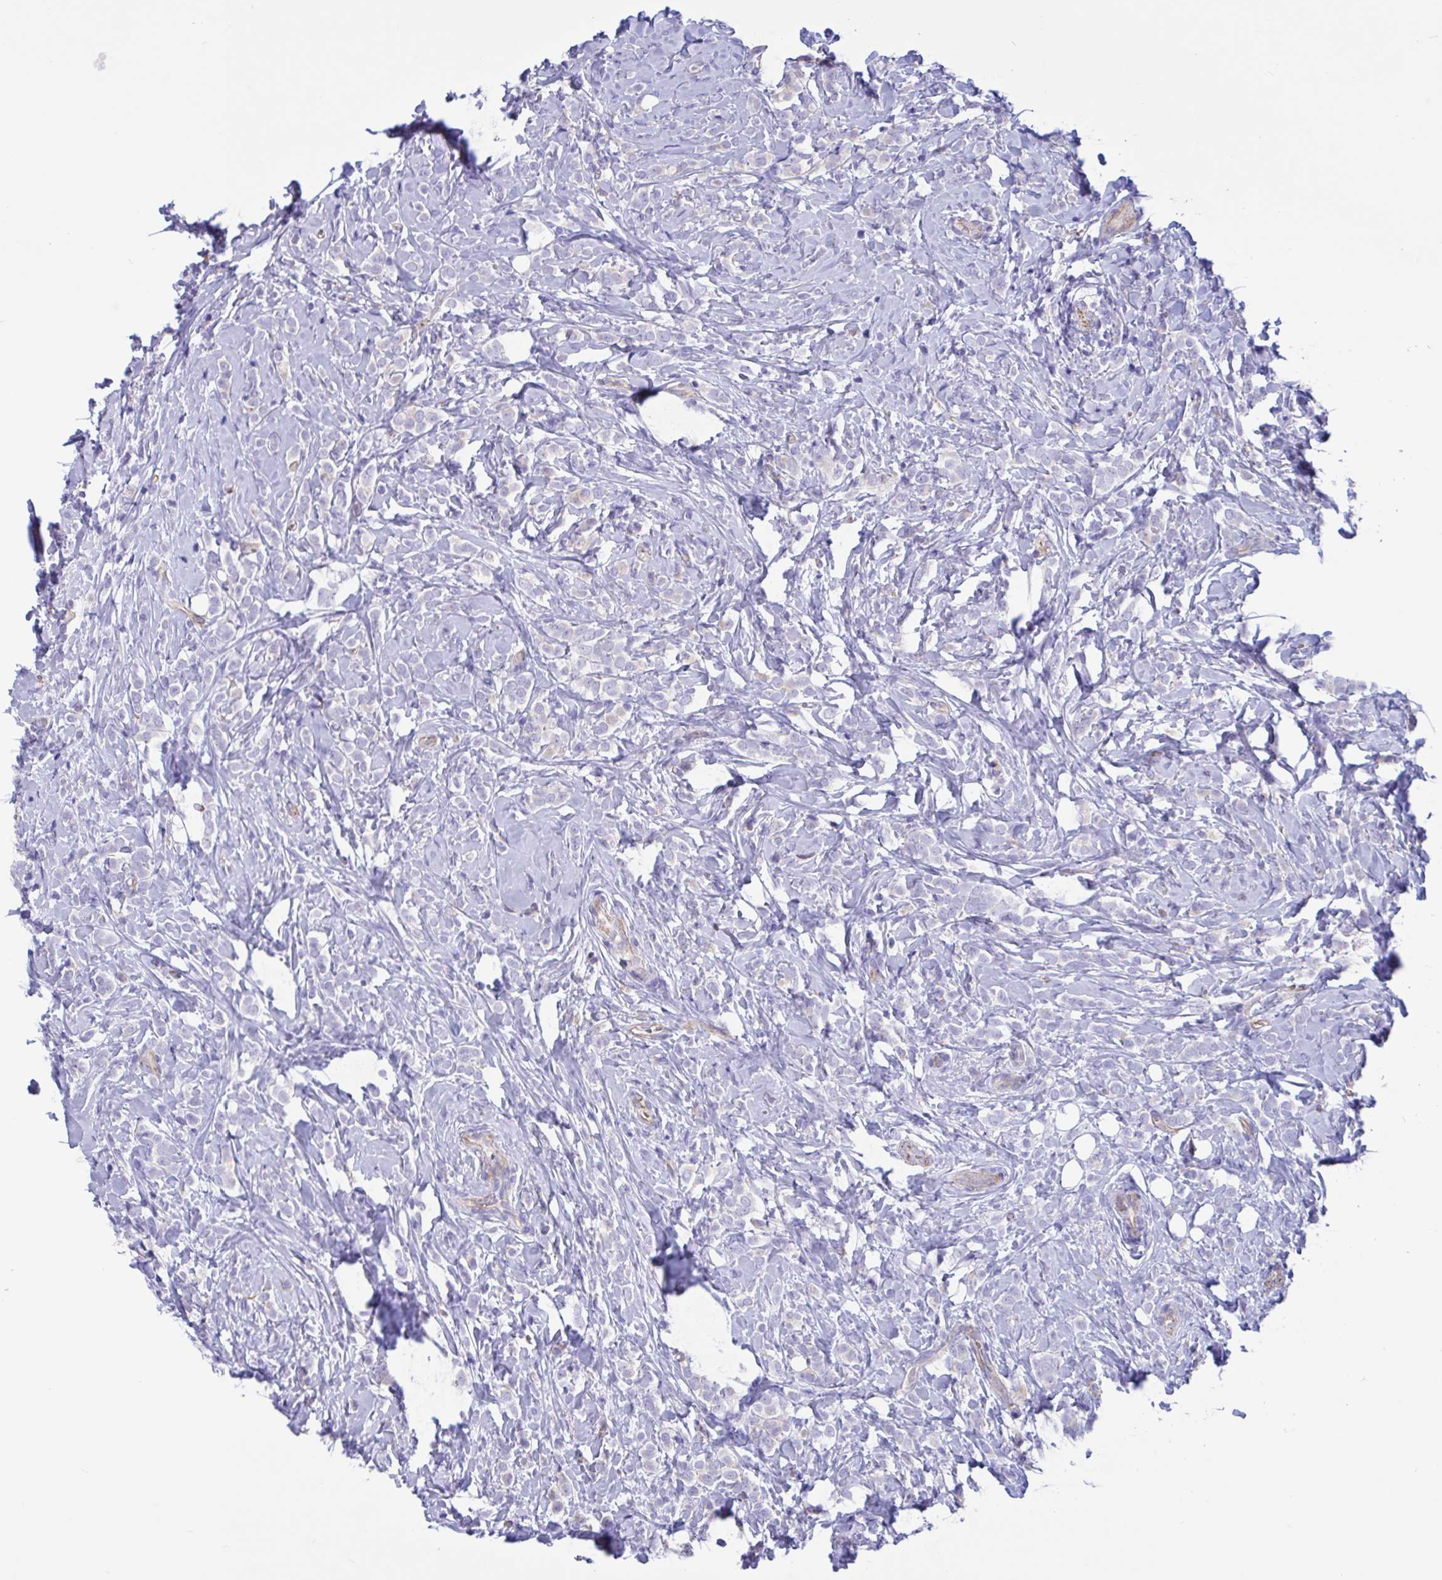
{"staining": {"intensity": "negative", "quantity": "none", "location": "none"}, "tissue": "breast cancer", "cell_type": "Tumor cells", "image_type": "cancer", "snomed": [{"axis": "morphology", "description": "Lobular carcinoma"}, {"axis": "topography", "description": "Breast"}], "caption": "An immunohistochemistry (IHC) micrograph of breast cancer (lobular carcinoma) is shown. There is no staining in tumor cells of breast cancer (lobular carcinoma). (Stains: DAB immunohistochemistry with hematoxylin counter stain, Microscopy: brightfield microscopy at high magnification).", "gene": "RPL22L1", "patient": {"sex": "female", "age": 49}}